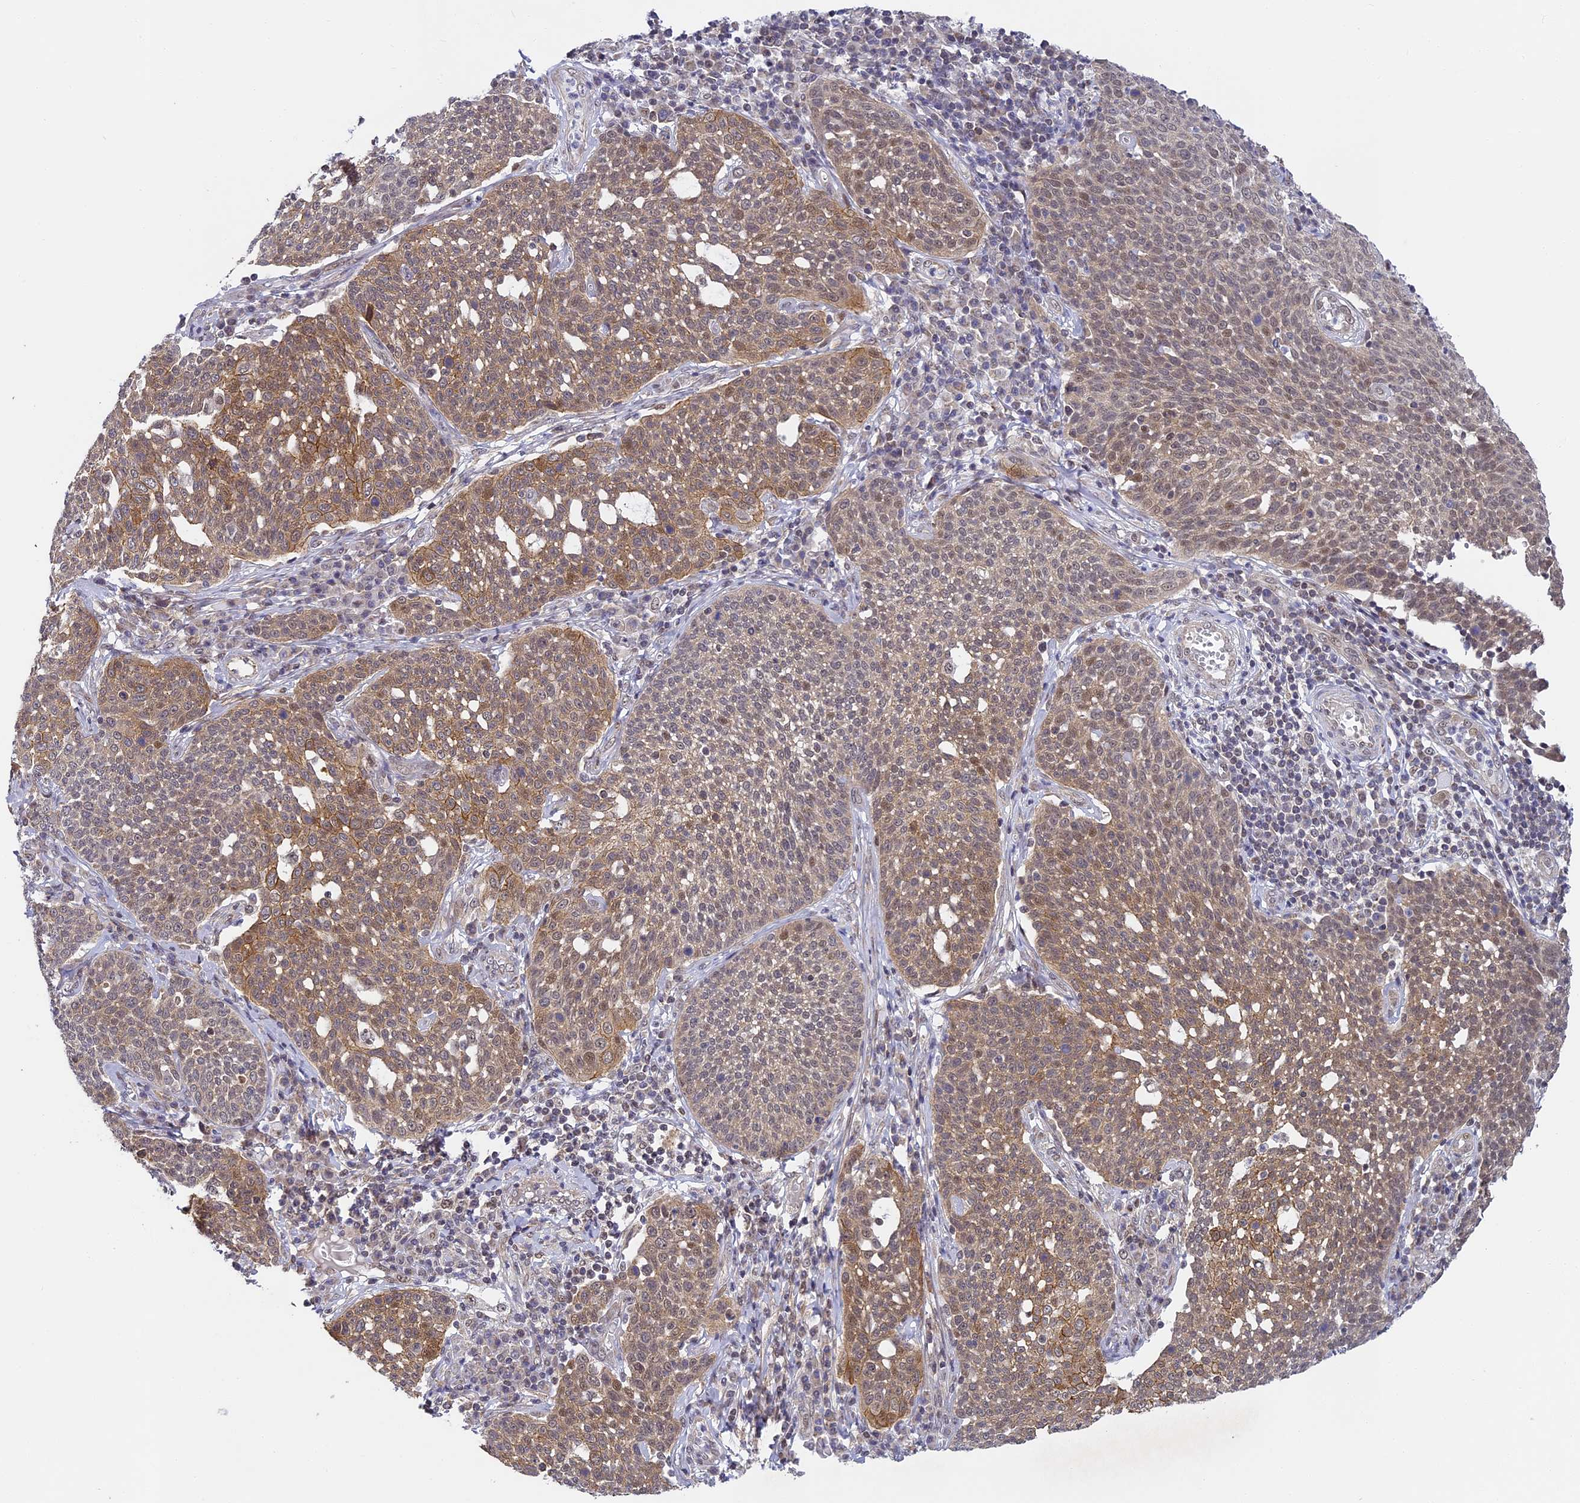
{"staining": {"intensity": "moderate", "quantity": "25%-75%", "location": "cytoplasmic/membranous,nuclear"}, "tissue": "cervical cancer", "cell_type": "Tumor cells", "image_type": "cancer", "snomed": [{"axis": "morphology", "description": "Squamous cell carcinoma, NOS"}, {"axis": "topography", "description": "Cervix"}], "caption": "Immunohistochemical staining of cervical cancer (squamous cell carcinoma) shows moderate cytoplasmic/membranous and nuclear protein positivity in approximately 25%-75% of tumor cells.", "gene": "DNAAF10", "patient": {"sex": "female", "age": 34}}